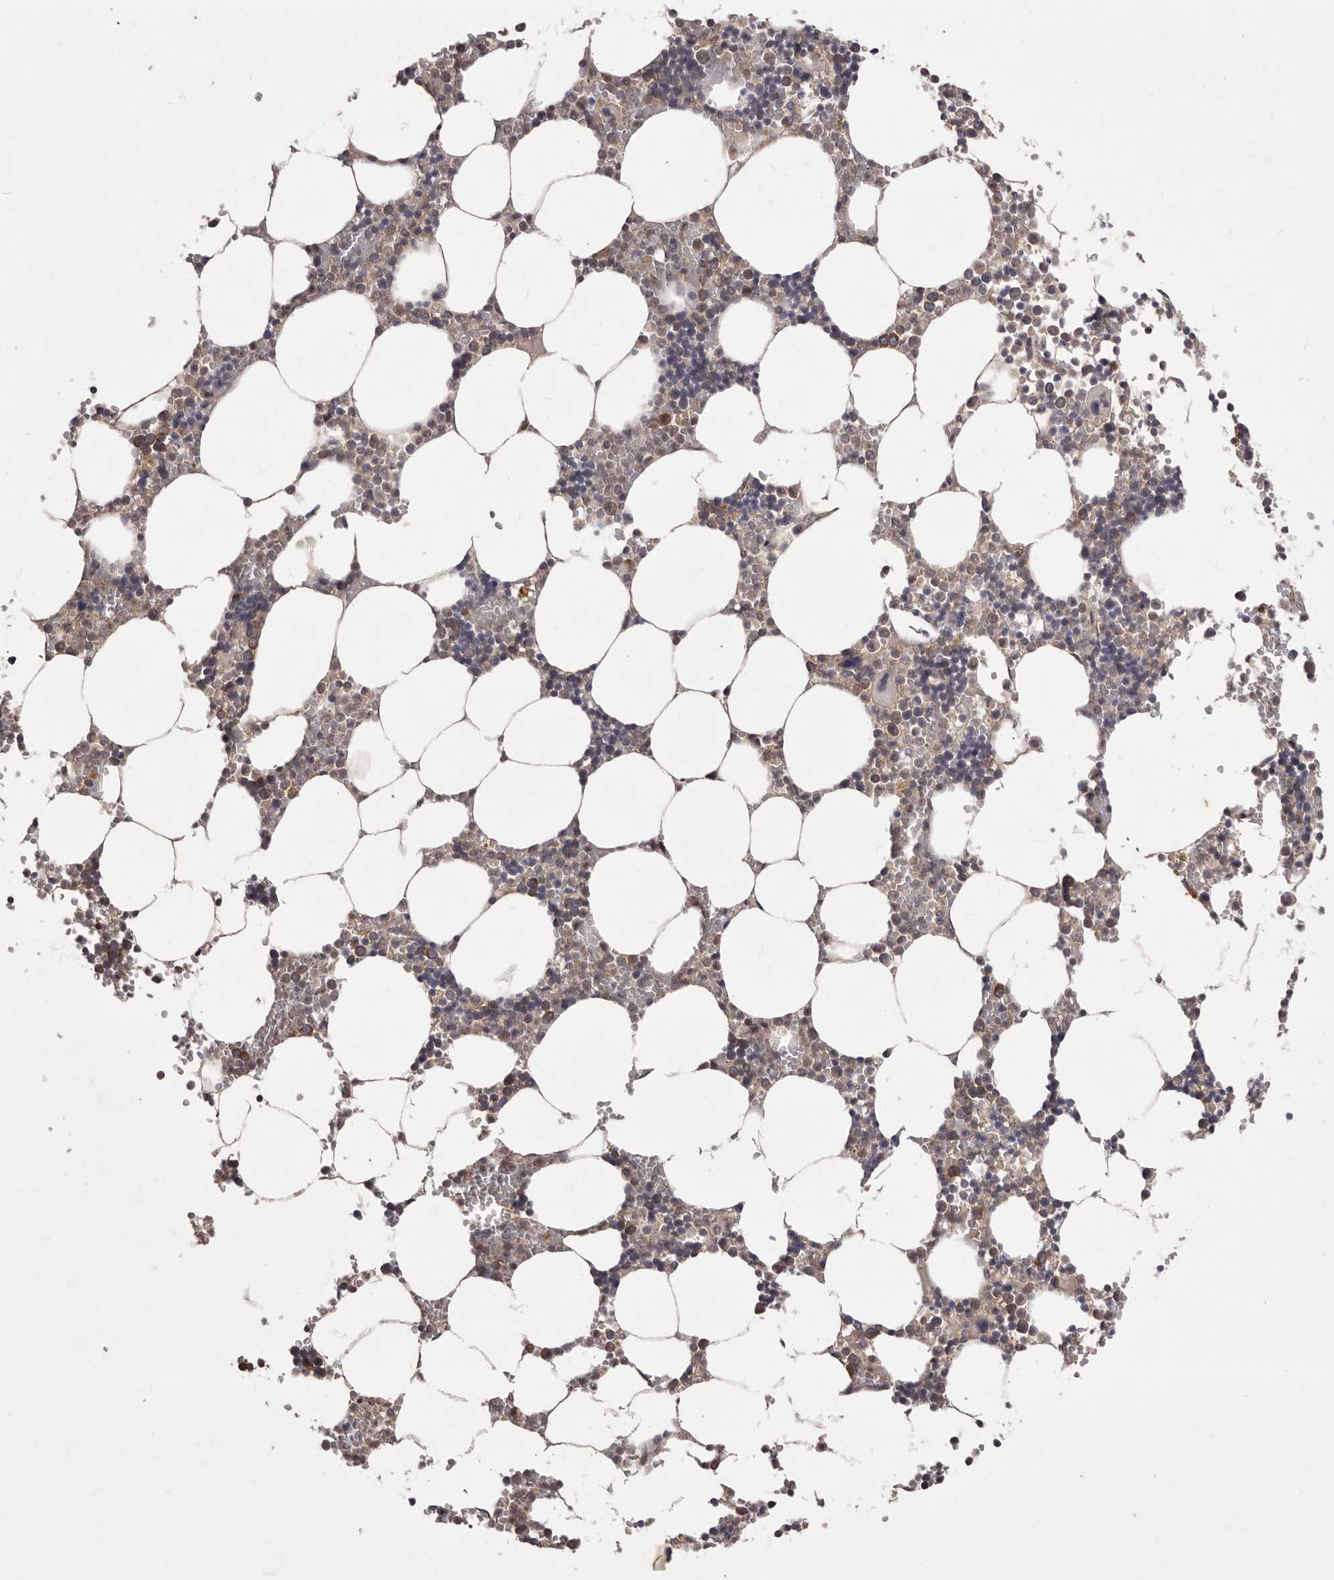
{"staining": {"intensity": "weak", "quantity": "25%-75%", "location": "cytoplasmic/membranous"}, "tissue": "bone marrow", "cell_type": "Hematopoietic cells", "image_type": "normal", "snomed": [{"axis": "morphology", "description": "Normal tissue, NOS"}, {"axis": "topography", "description": "Bone marrow"}], "caption": "A brown stain labels weak cytoplasmic/membranous expression of a protein in hematopoietic cells of benign human bone marrow.", "gene": "PNRC1", "patient": {"sex": "male", "age": 70}}